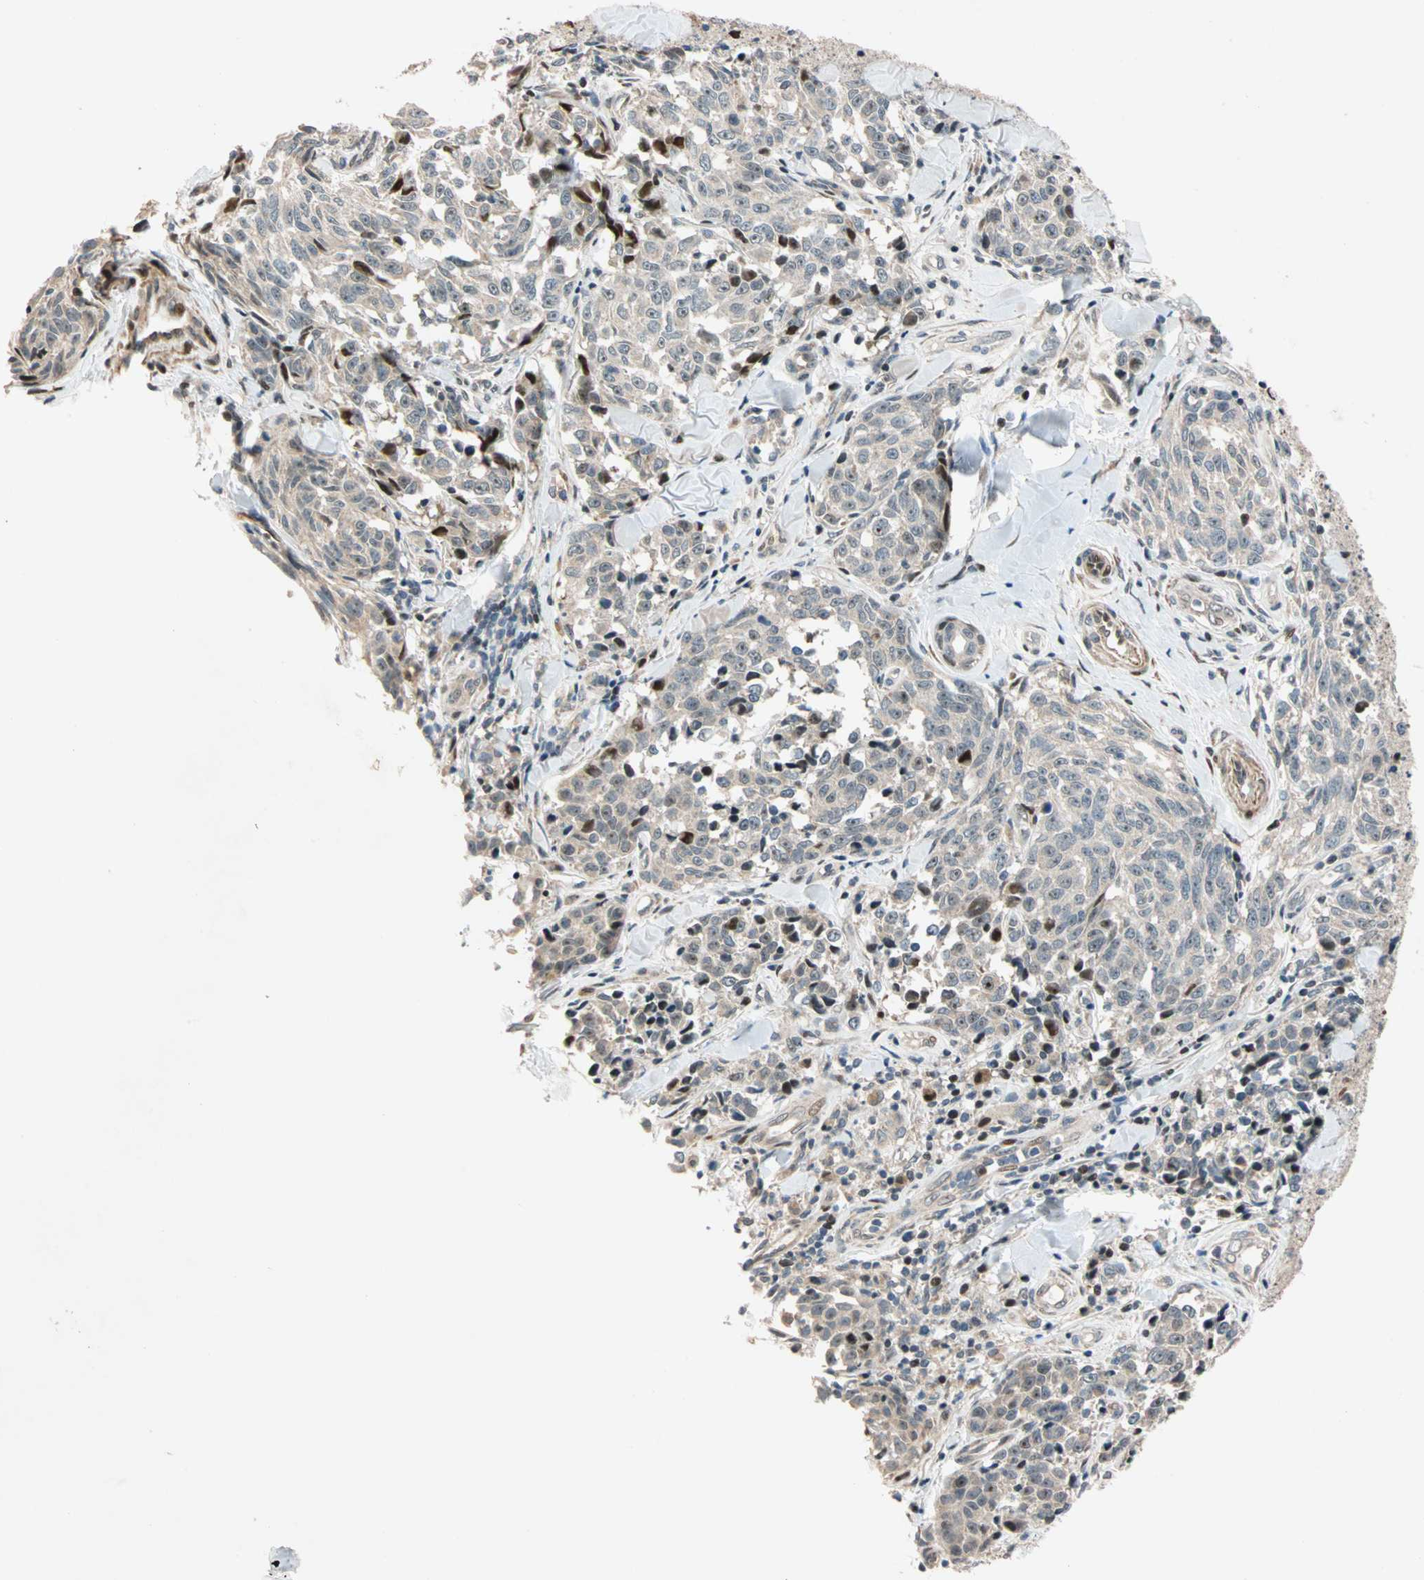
{"staining": {"intensity": "weak", "quantity": ">75%", "location": "cytoplasmic/membranous"}, "tissue": "melanoma", "cell_type": "Tumor cells", "image_type": "cancer", "snomed": [{"axis": "morphology", "description": "Malignant melanoma, NOS"}, {"axis": "topography", "description": "Skin"}], "caption": "Human malignant melanoma stained with a protein marker demonstrates weak staining in tumor cells.", "gene": "HECW1", "patient": {"sex": "female", "age": 64}}